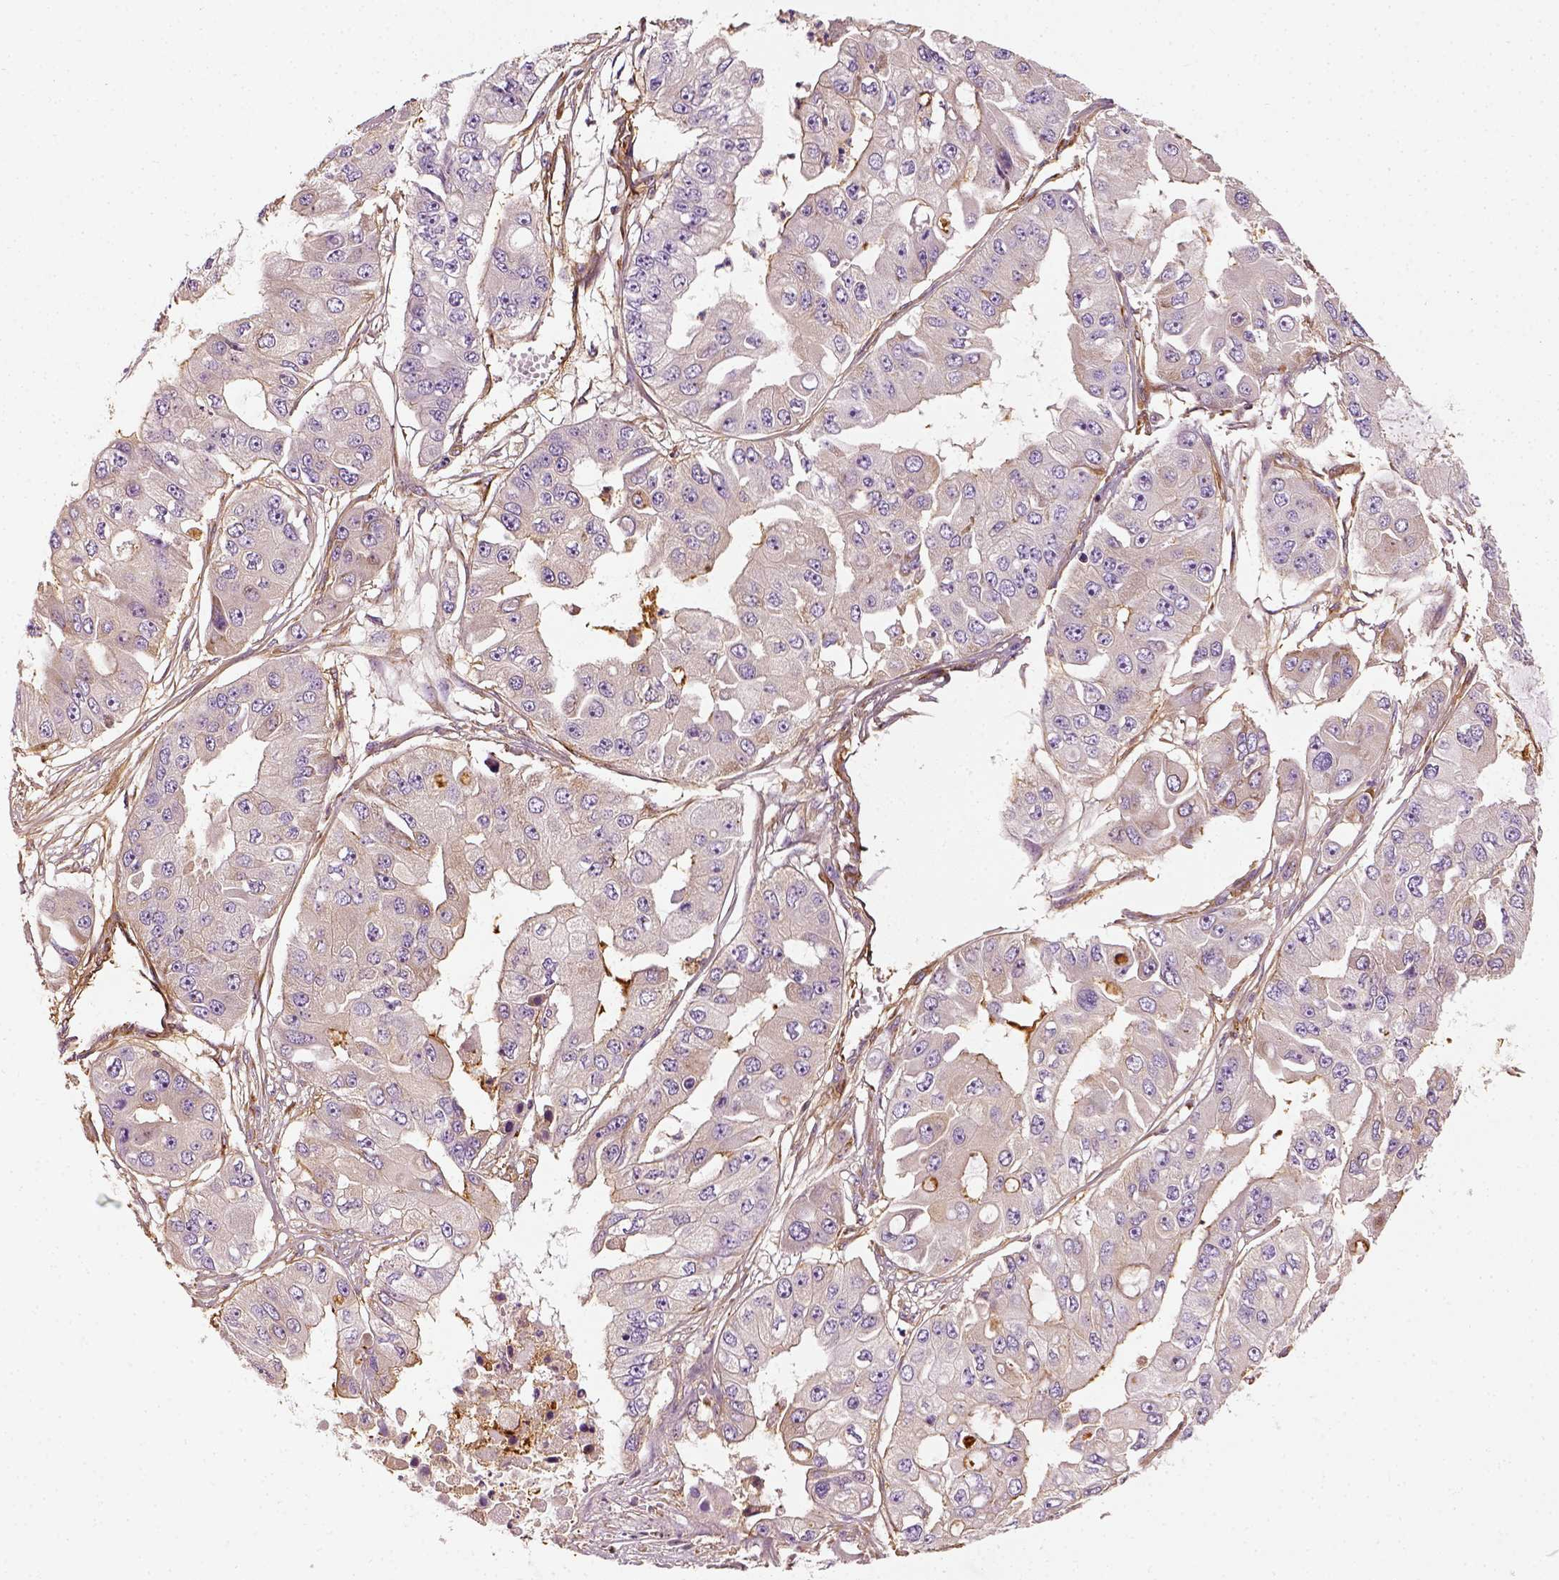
{"staining": {"intensity": "weak", "quantity": "<25%", "location": "cytoplasmic/membranous"}, "tissue": "ovarian cancer", "cell_type": "Tumor cells", "image_type": "cancer", "snomed": [{"axis": "morphology", "description": "Cystadenocarcinoma, serous, NOS"}, {"axis": "topography", "description": "Ovary"}], "caption": "Ovarian cancer stained for a protein using immunohistochemistry (IHC) displays no positivity tumor cells.", "gene": "COL6A2", "patient": {"sex": "female", "age": 56}}